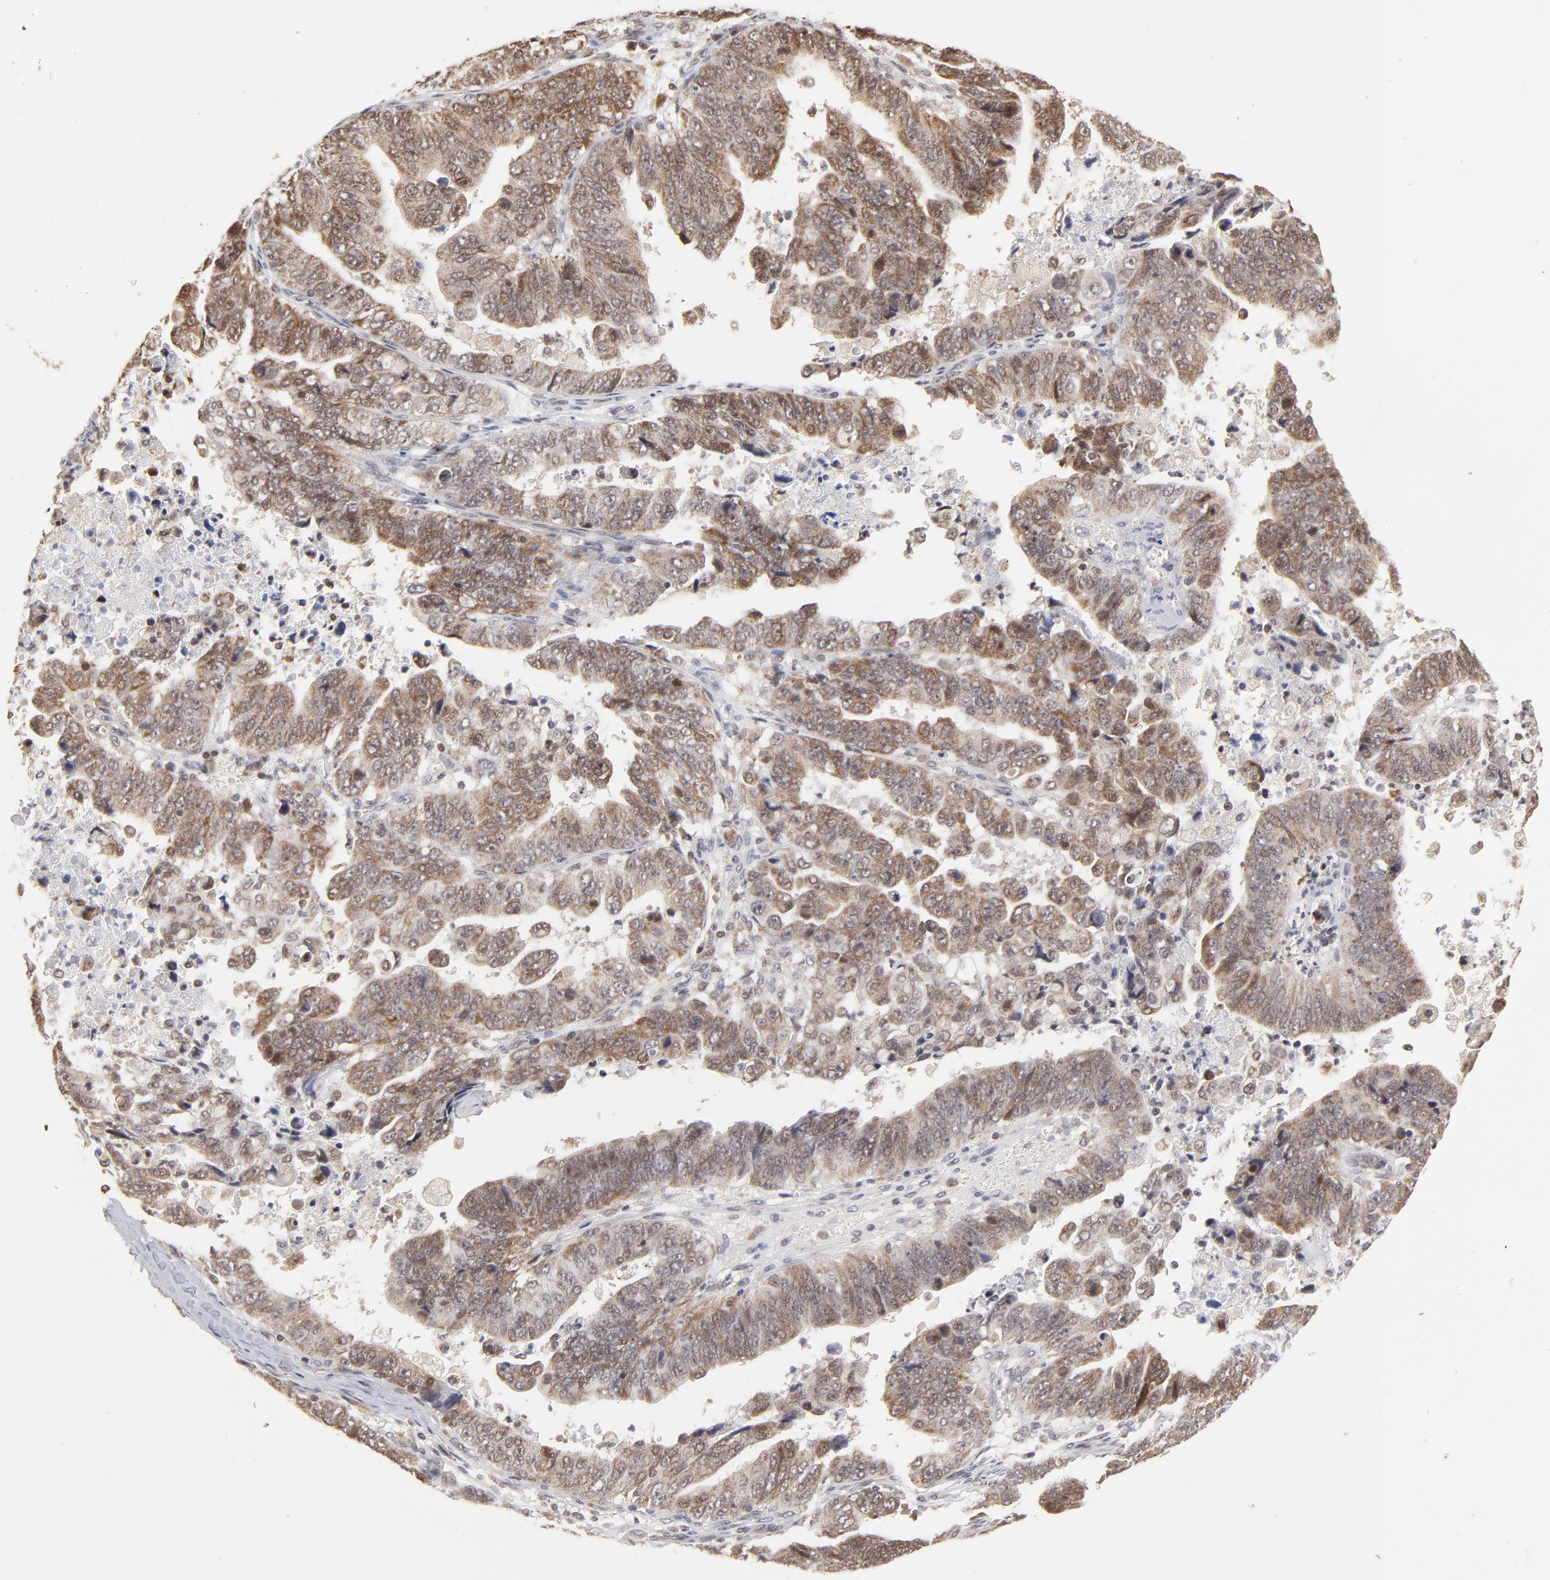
{"staining": {"intensity": "weak", "quantity": ">75%", "location": "cytoplasmic/membranous,nuclear"}, "tissue": "stomach cancer", "cell_type": "Tumor cells", "image_type": "cancer", "snomed": [{"axis": "morphology", "description": "Adenocarcinoma, NOS"}, {"axis": "topography", "description": "Stomach, upper"}], "caption": "Stomach cancer tissue exhibits weak cytoplasmic/membranous and nuclear staining in about >75% of tumor cells", "gene": "ARIH1", "patient": {"sex": "female", "age": 50}}